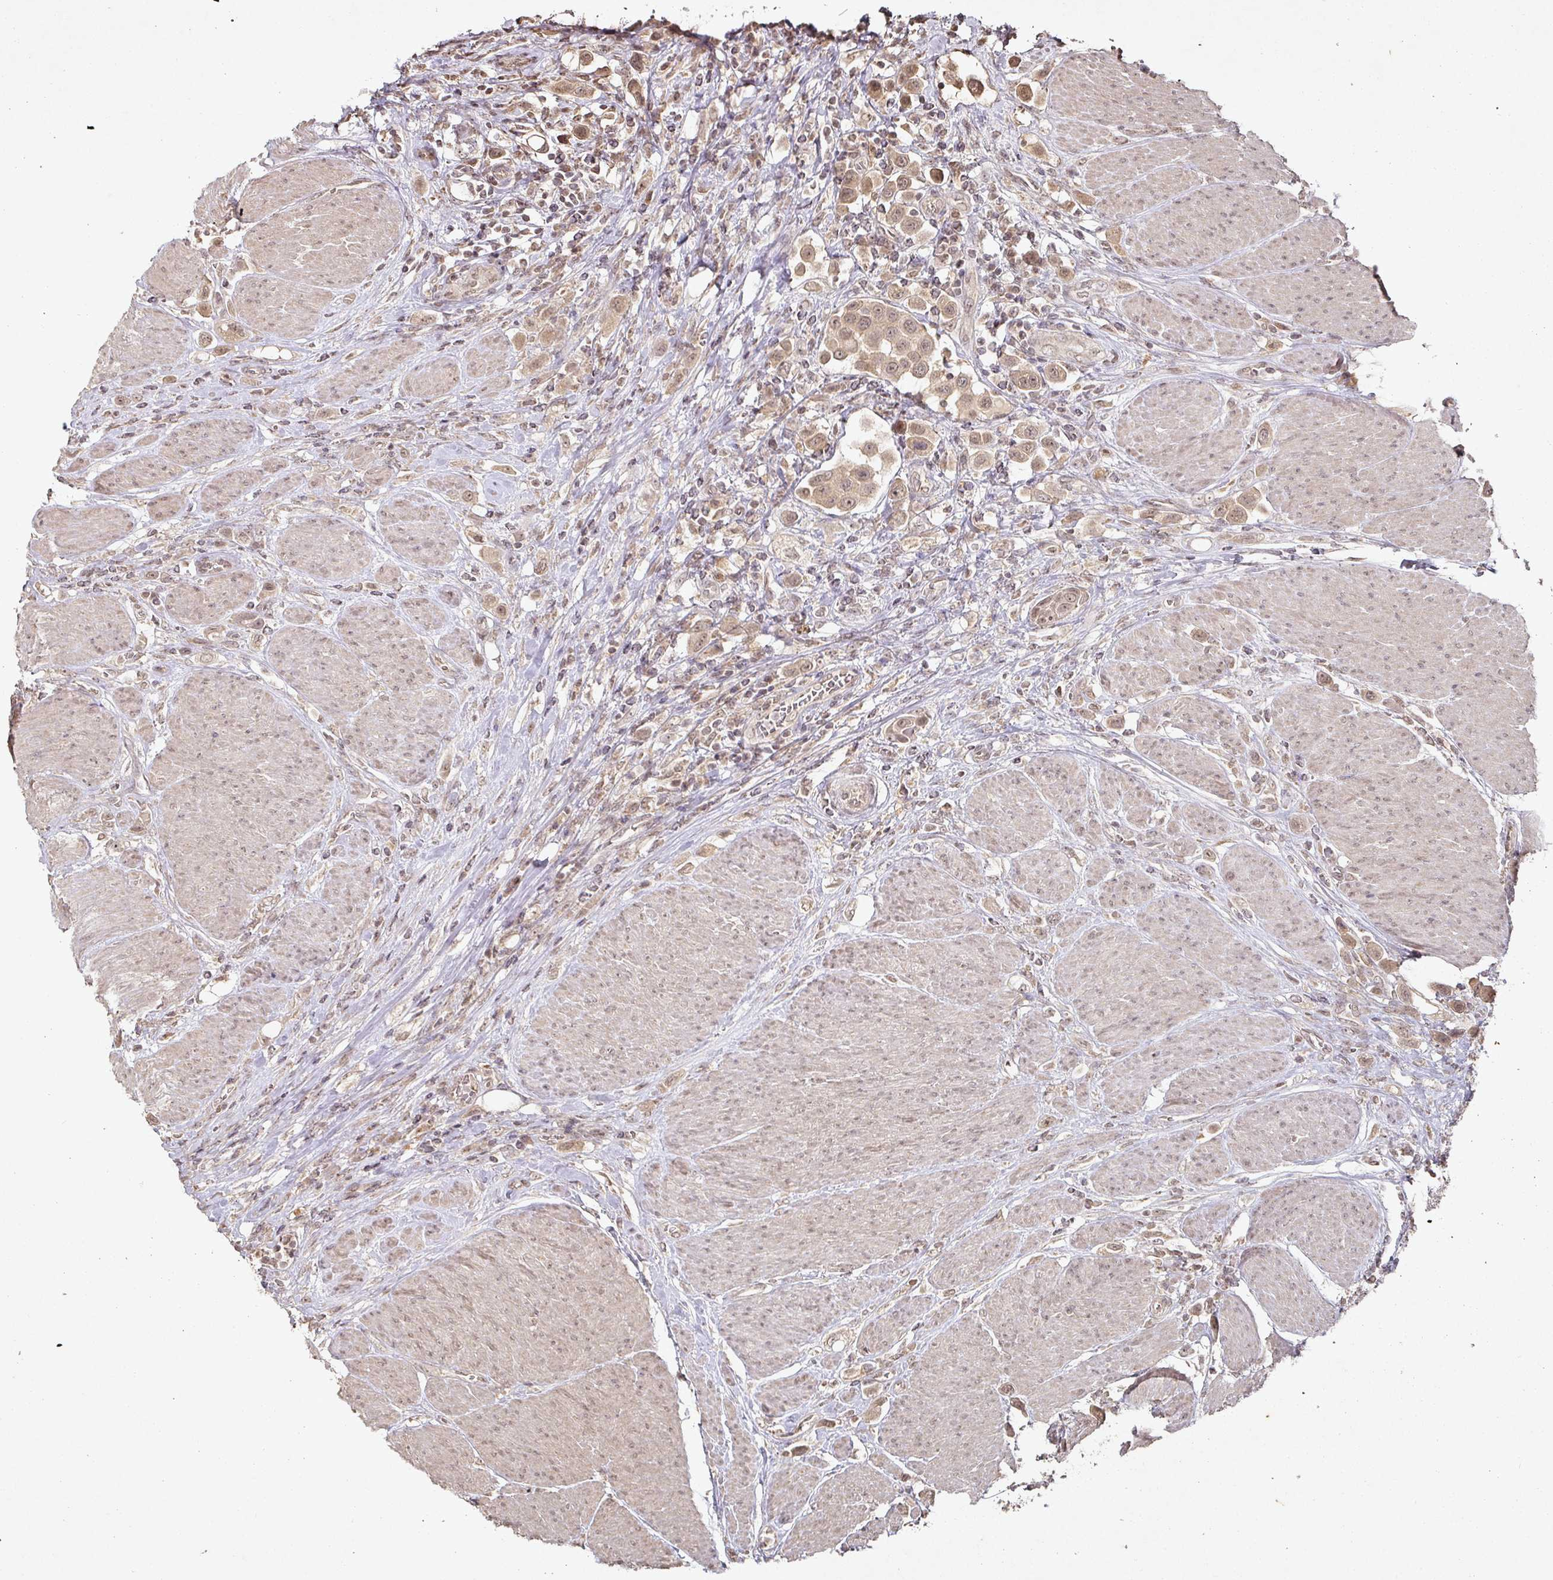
{"staining": {"intensity": "moderate", "quantity": ">75%", "location": "cytoplasmic/membranous,nuclear"}, "tissue": "urothelial cancer", "cell_type": "Tumor cells", "image_type": "cancer", "snomed": [{"axis": "morphology", "description": "Urothelial carcinoma, High grade"}, {"axis": "topography", "description": "Urinary bladder"}], "caption": "High-grade urothelial carcinoma was stained to show a protein in brown. There is medium levels of moderate cytoplasmic/membranous and nuclear positivity in about >75% of tumor cells.", "gene": "CAPN5", "patient": {"sex": "male", "age": 50}}